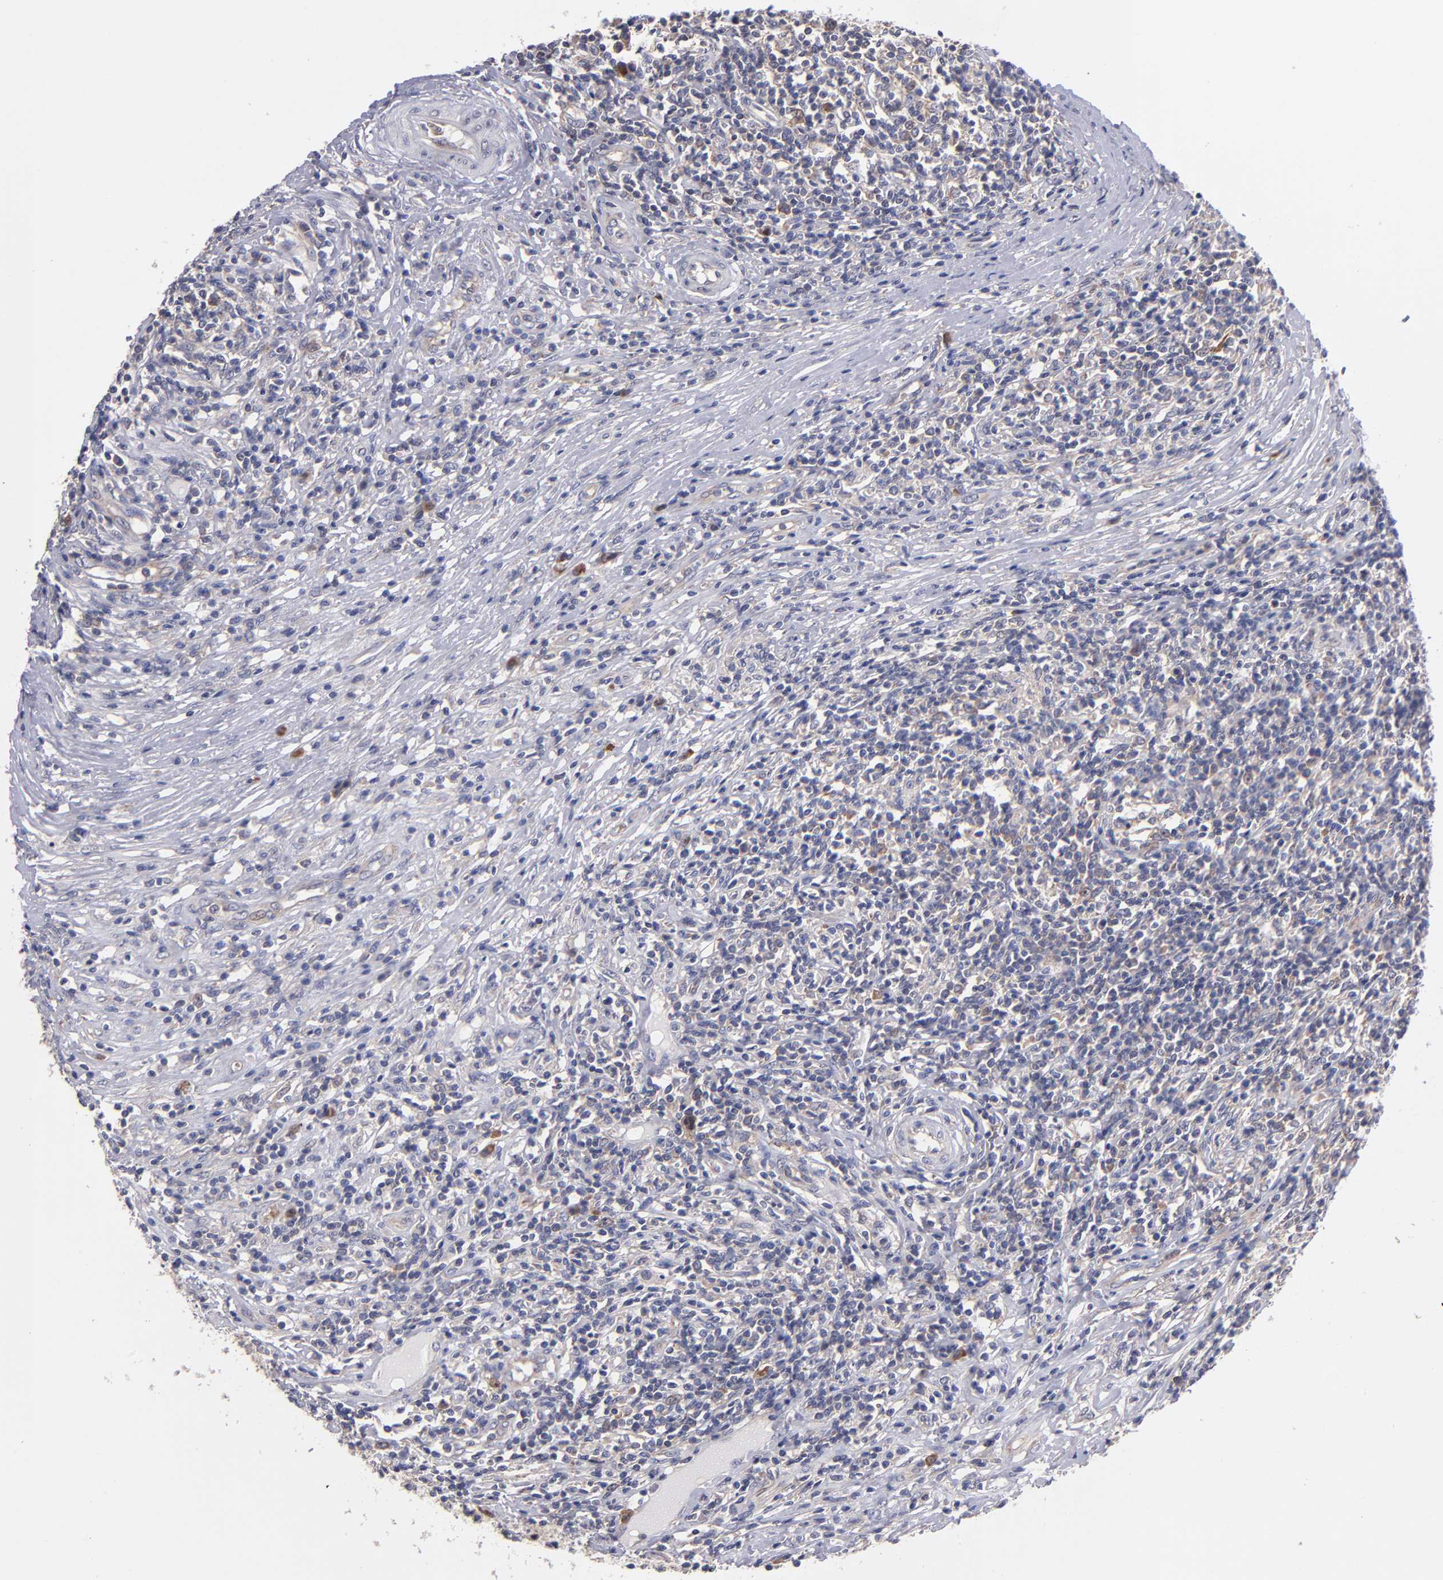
{"staining": {"intensity": "weak", "quantity": "25%-75%", "location": "cytoplasmic/membranous"}, "tissue": "lymphoma", "cell_type": "Tumor cells", "image_type": "cancer", "snomed": [{"axis": "morphology", "description": "Malignant lymphoma, non-Hodgkin's type, High grade"}, {"axis": "topography", "description": "Lymph node"}], "caption": "This is a photomicrograph of immunohistochemistry (IHC) staining of lymphoma, which shows weak expression in the cytoplasmic/membranous of tumor cells.", "gene": "EIF3L", "patient": {"sex": "female", "age": 84}}